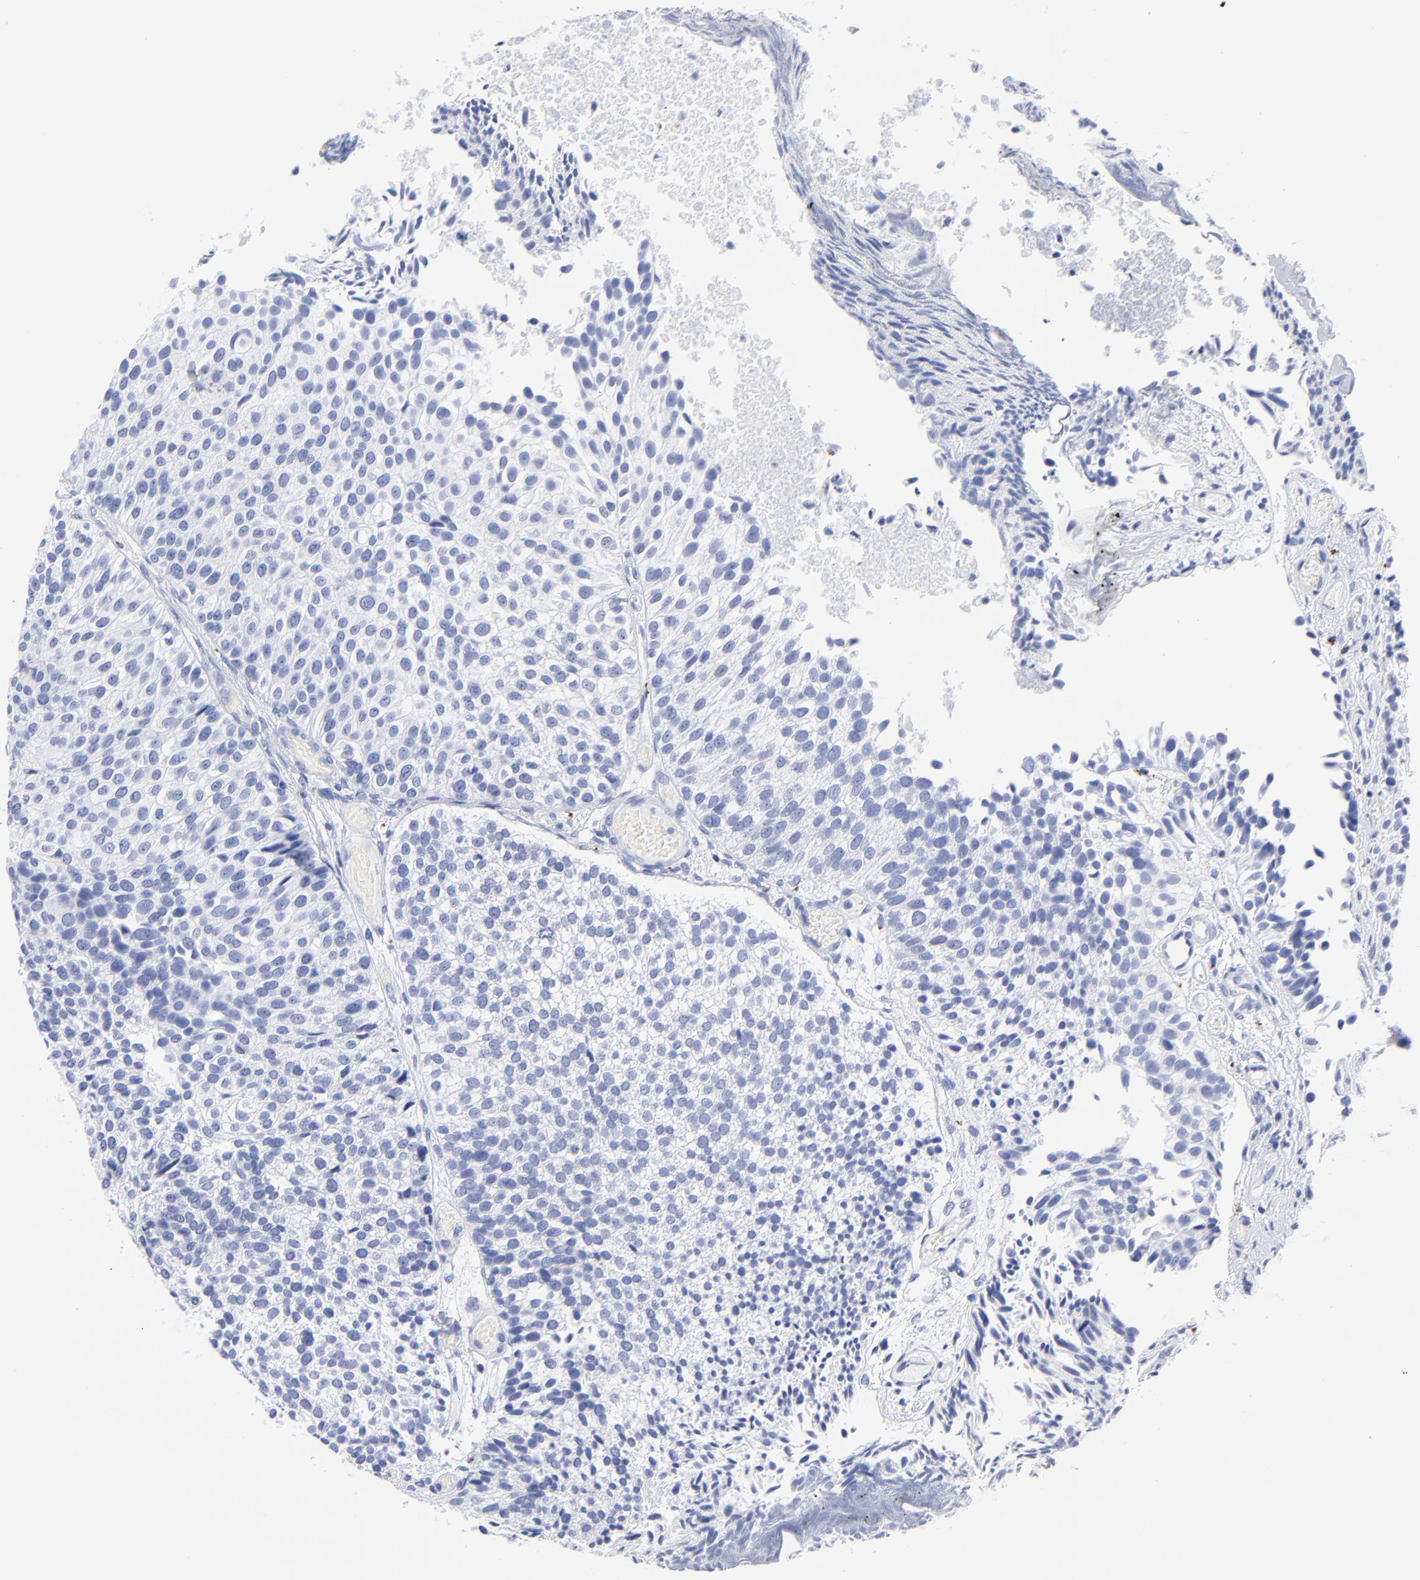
{"staining": {"intensity": "negative", "quantity": "none", "location": "none"}, "tissue": "urothelial cancer", "cell_type": "Tumor cells", "image_type": "cancer", "snomed": [{"axis": "morphology", "description": "Urothelial carcinoma, Low grade"}, {"axis": "topography", "description": "Urinary bladder"}], "caption": "This micrograph is of low-grade urothelial carcinoma stained with immunohistochemistry (IHC) to label a protein in brown with the nuclei are counter-stained blue. There is no expression in tumor cells. (DAB (3,3'-diaminobenzidine) IHC visualized using brightfield microscopy, high magnification).", "gene": "CPVL", "patient": {"sex": "male", "age": 84}}